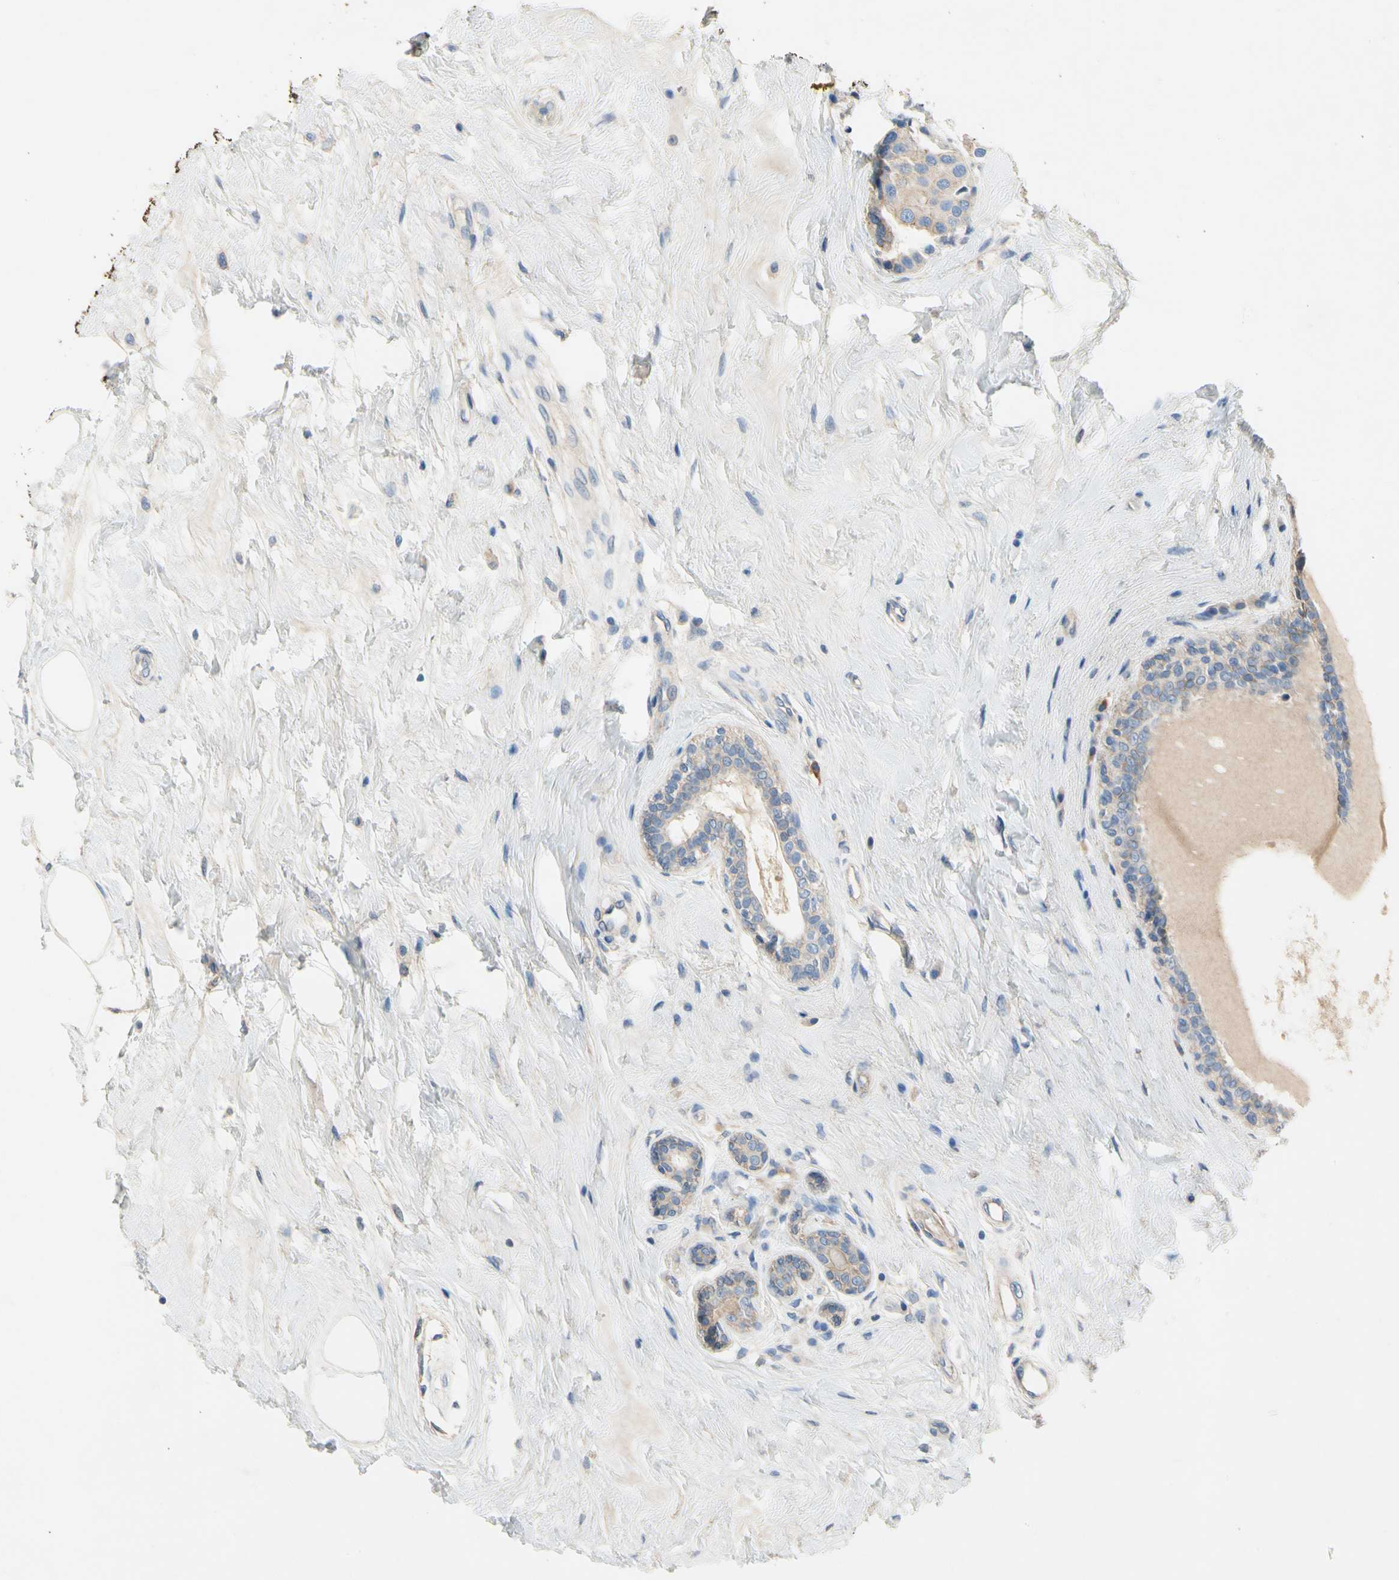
{"staining": {"intensity": "weak", "quantity": ">75%", "location": "cytoplasmic/membranous"}, "tissue": "breast cancer", "cell_type": "Tumor cells", "image_type": "cancer", "snomed": [{"axis": "morphology", "description": "Normal tissue, NOS"}, {"axis": "morphology", "description": "Duct carcinoma"}, {"axis": "topography", "description": "Breast"}], "caption": "Weak cytoplasmic/membranous positivity is appreciated in approximately >75% of tumor cells in infiltrating ductal carcinoma (breast).", "gene": "CA14", "patient": {"sex": "female", "age": 39}}